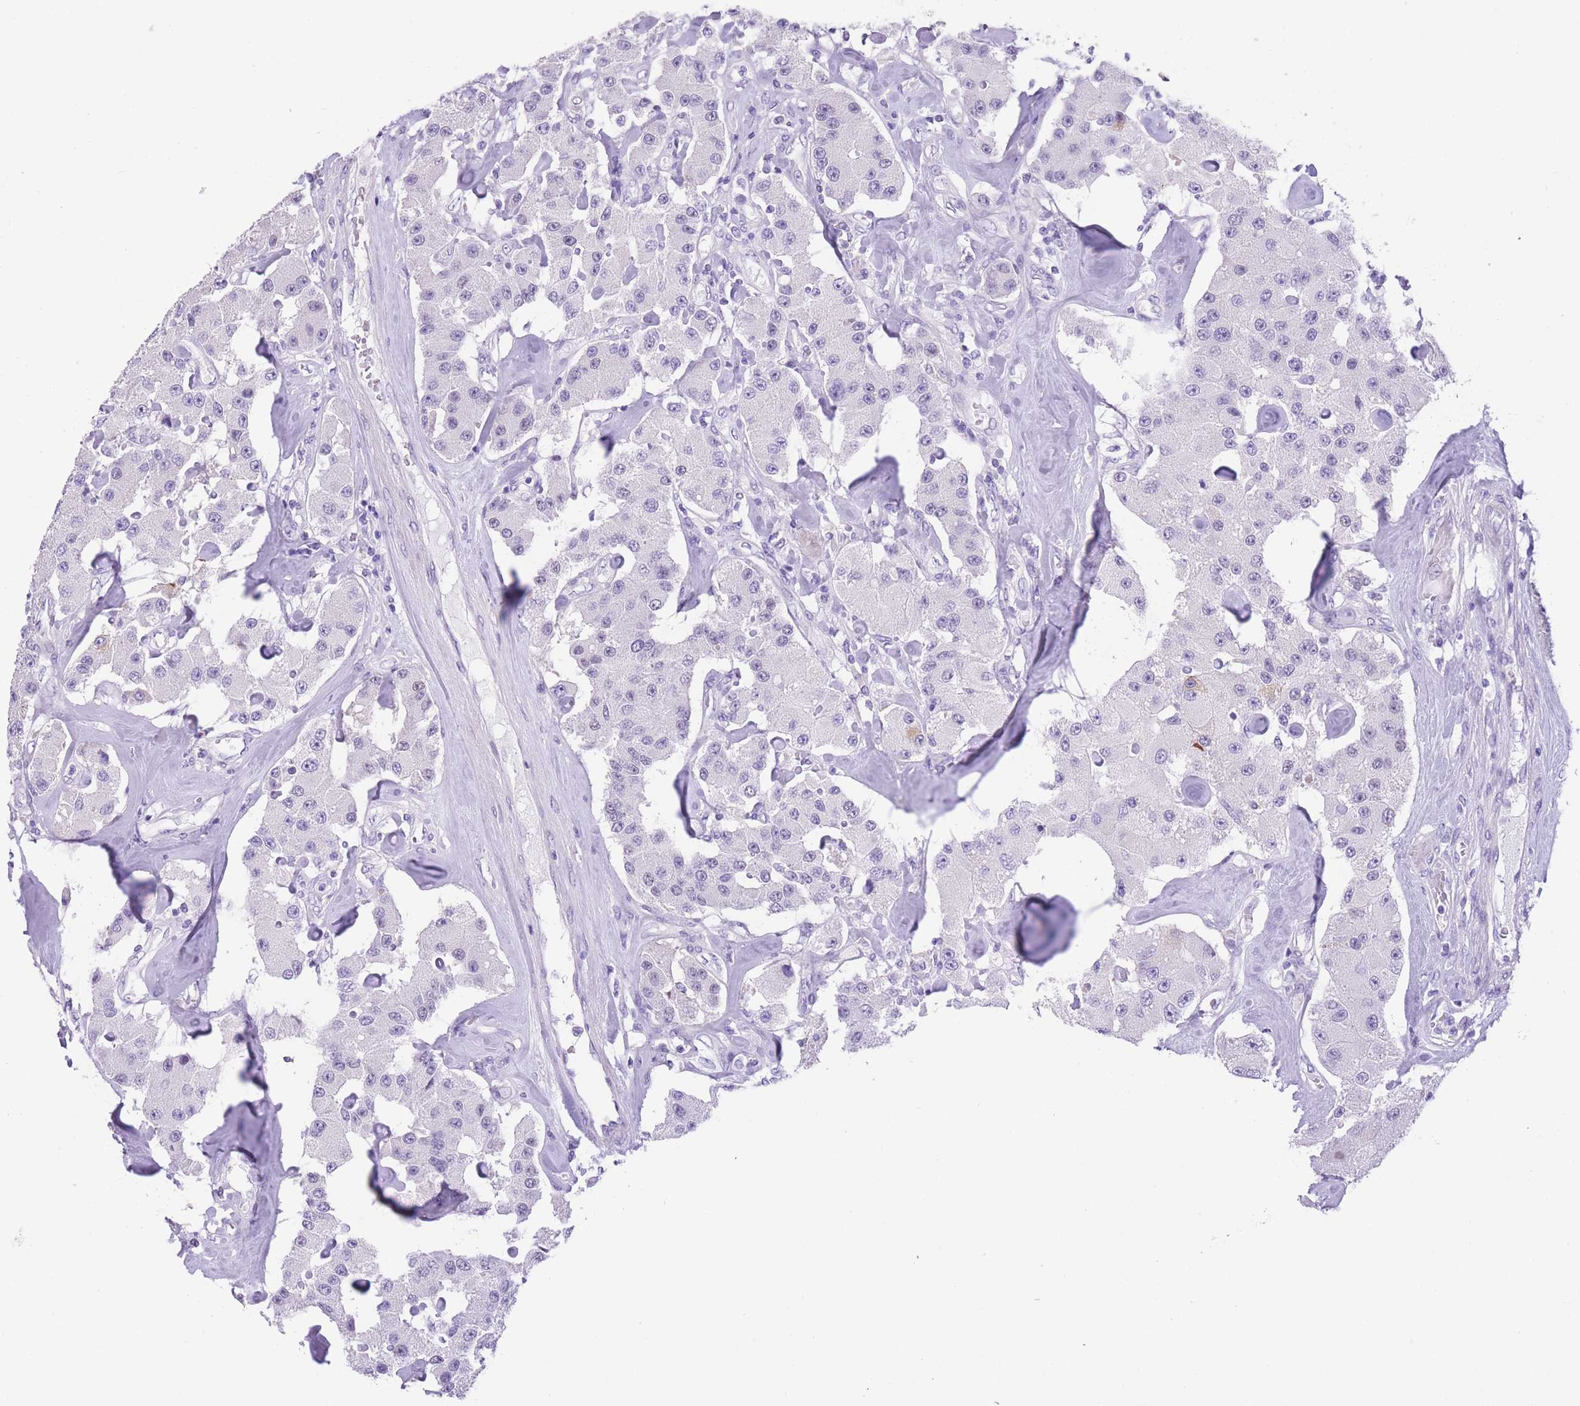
{"staining": {"intensity": "negative", "quantity": "none", "location": "none"}, "tissue": "carcinoid", "cell_type": "Tumor cells", "image_type": "cancer", "snomed": [{"axis": "morphology", "description": "Carcinoid, malignant, NOS"}, {"axis": "topography", "description": "Pancreas"}], "caption": "This is an immunohistochemistry micrograph of carcinoid. There is no expression in tumor cells.", "gene": "RAI2", "patient": {"sex": "male", "age": 41}}